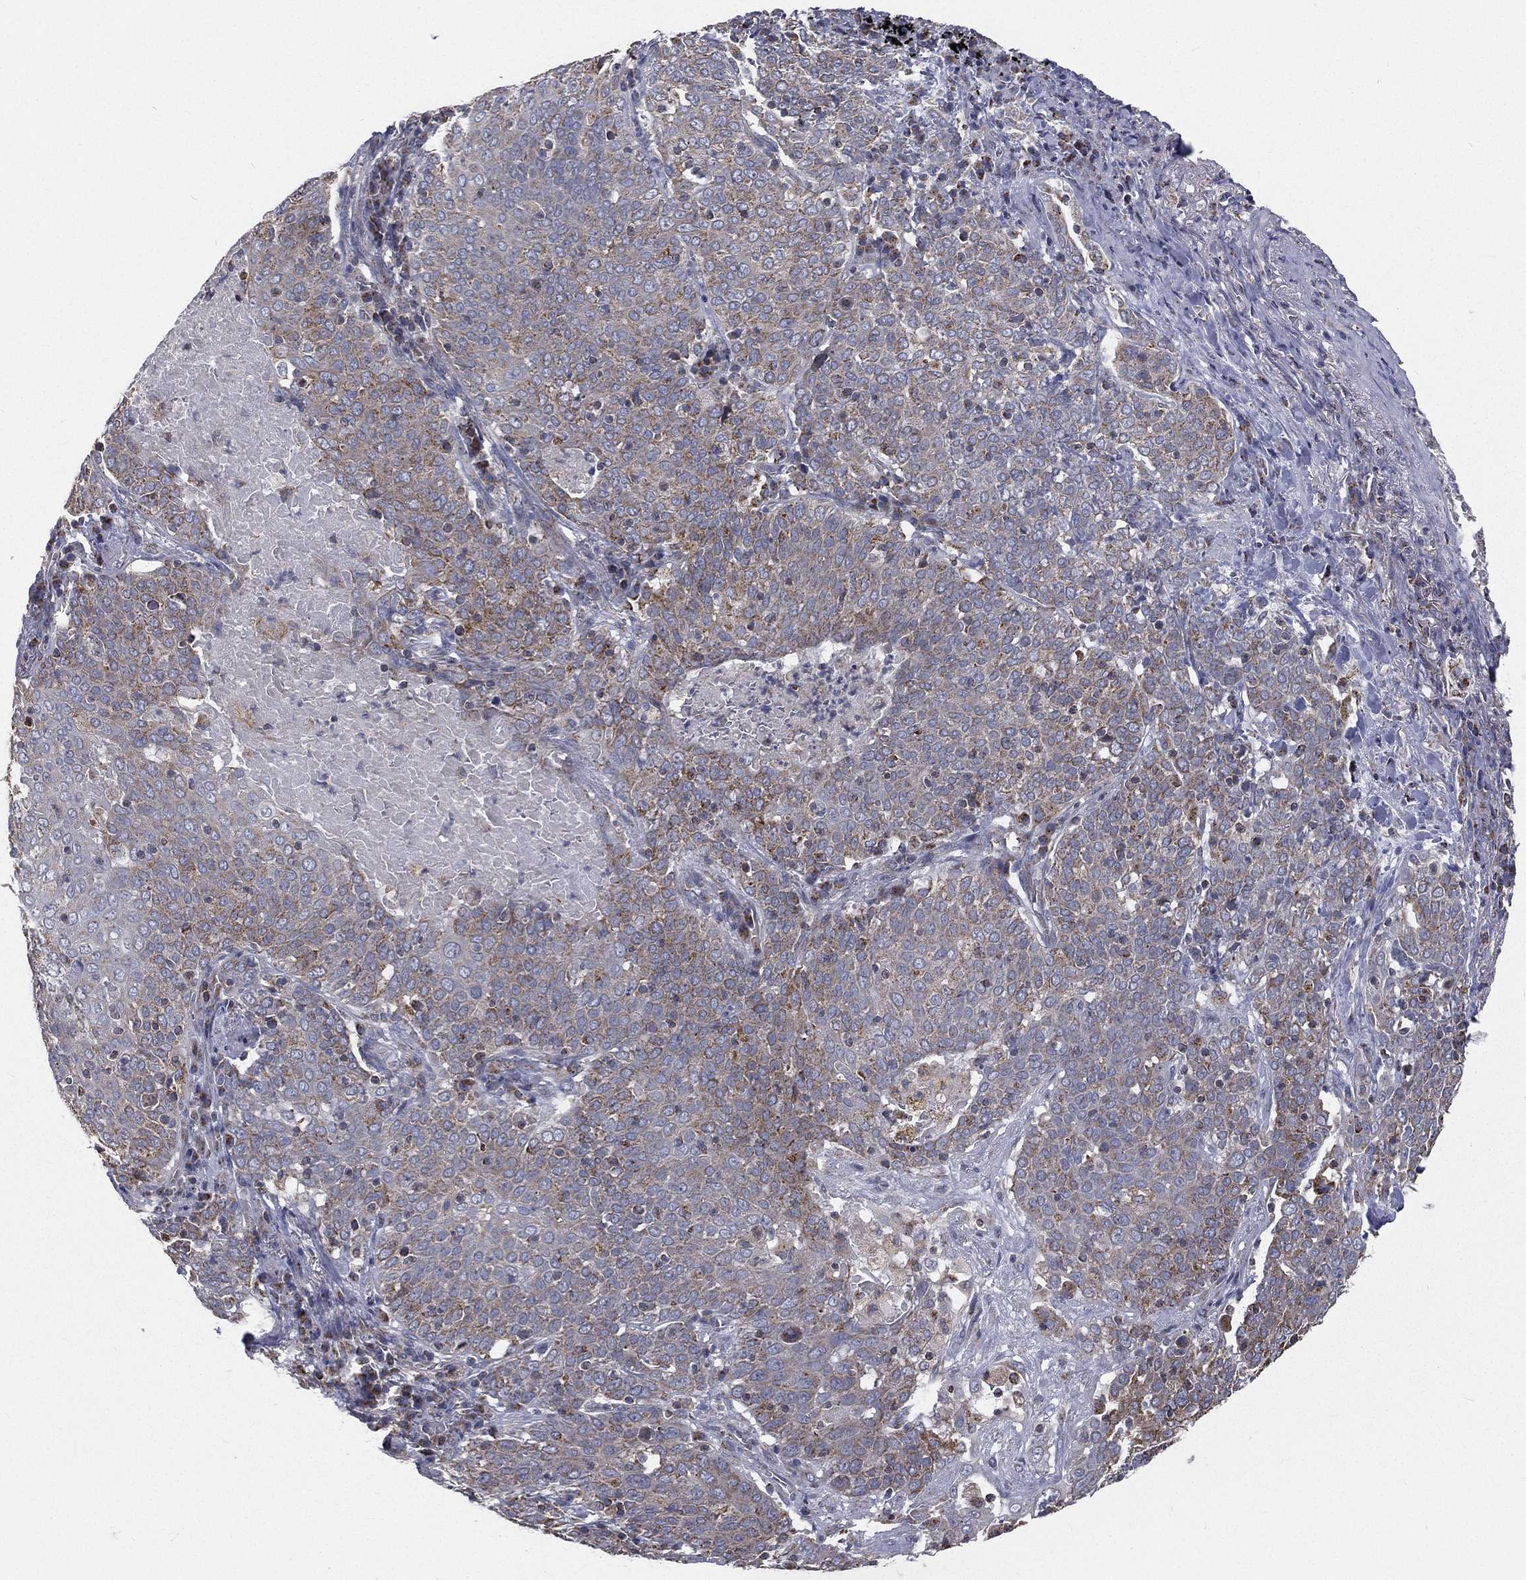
{"staining": {"intensity": "moderate", "quantity": "<25%", "location": "cytoplasmic/membranous"}, "tissue": "lung cancer", "cell_type": "Tumor cells", "image_type": "cancer", "snomed": [{"axis": "morphology", "description": "Squamous cell carcinoma, NOS"}, {"axis": "topography", "description": "Lung"}], "caption": "Immunohistochemistry (IHC) of lung cancer (squamous cell carcinoma) demonstrates low levels of moderate cytoplasmic/membranous staining in approximately <25% of tumor cells.", "gene": "HADH", "patient": {"sex": "male", "age": 82}}